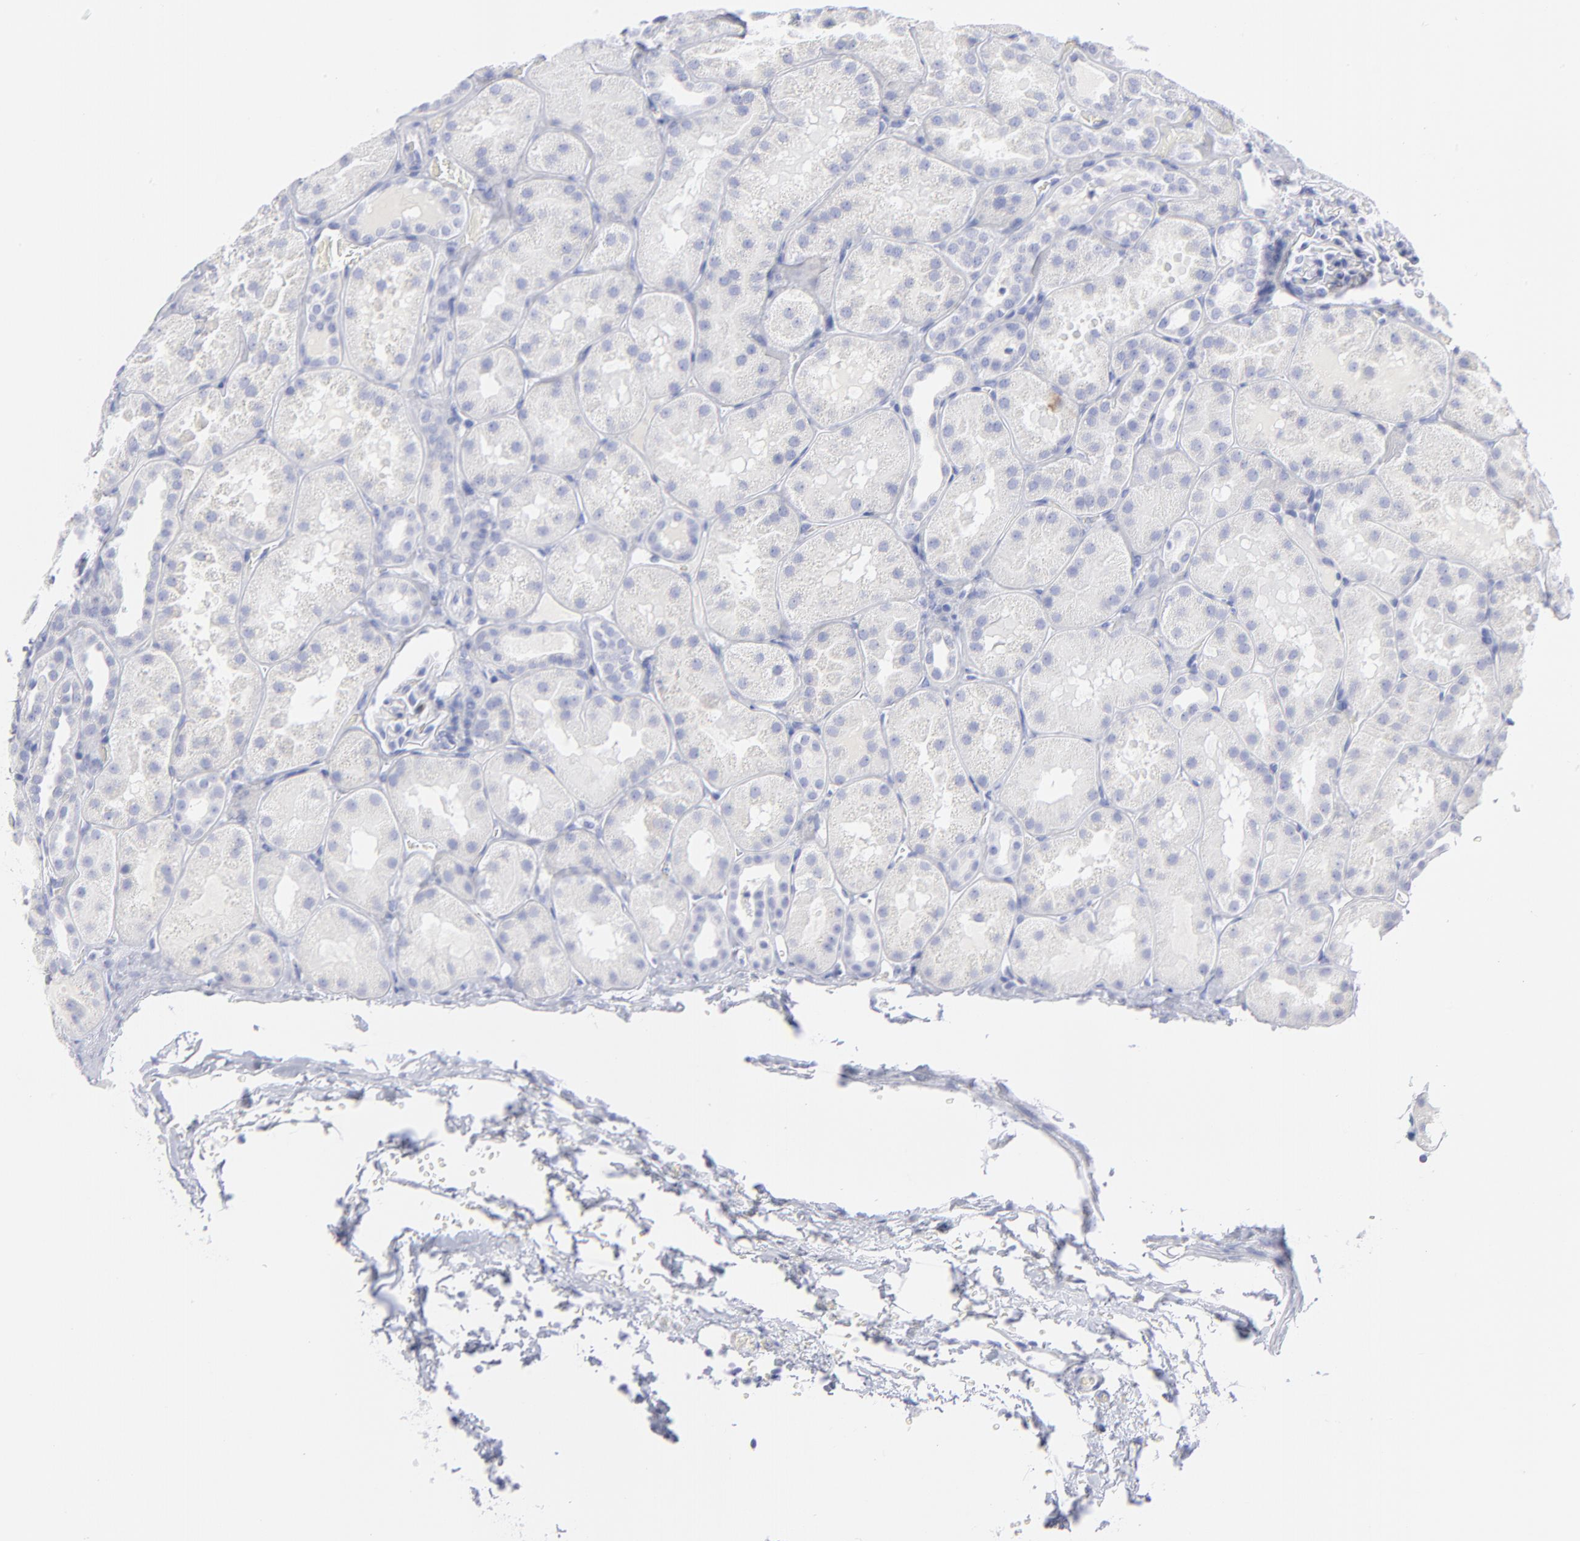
{"staining": {"intensity": "negative", "quantity": "none", "location": "none"}, "tissue": "kidney", "cell_type": "Cells in glomeruli", "image_type": "normal", "snomed": [{"axis": "morphology", "description": "Normal tissue, NOS"}, {"axis": "topography", "description": "Kidney"}], "caption": "Kidney stained for a protein using immunohistochemistry (IHC) shows no expression cells in glomeruli.", "gene": "CCNB1", "patient": {"sex": "male", "age": 28}}